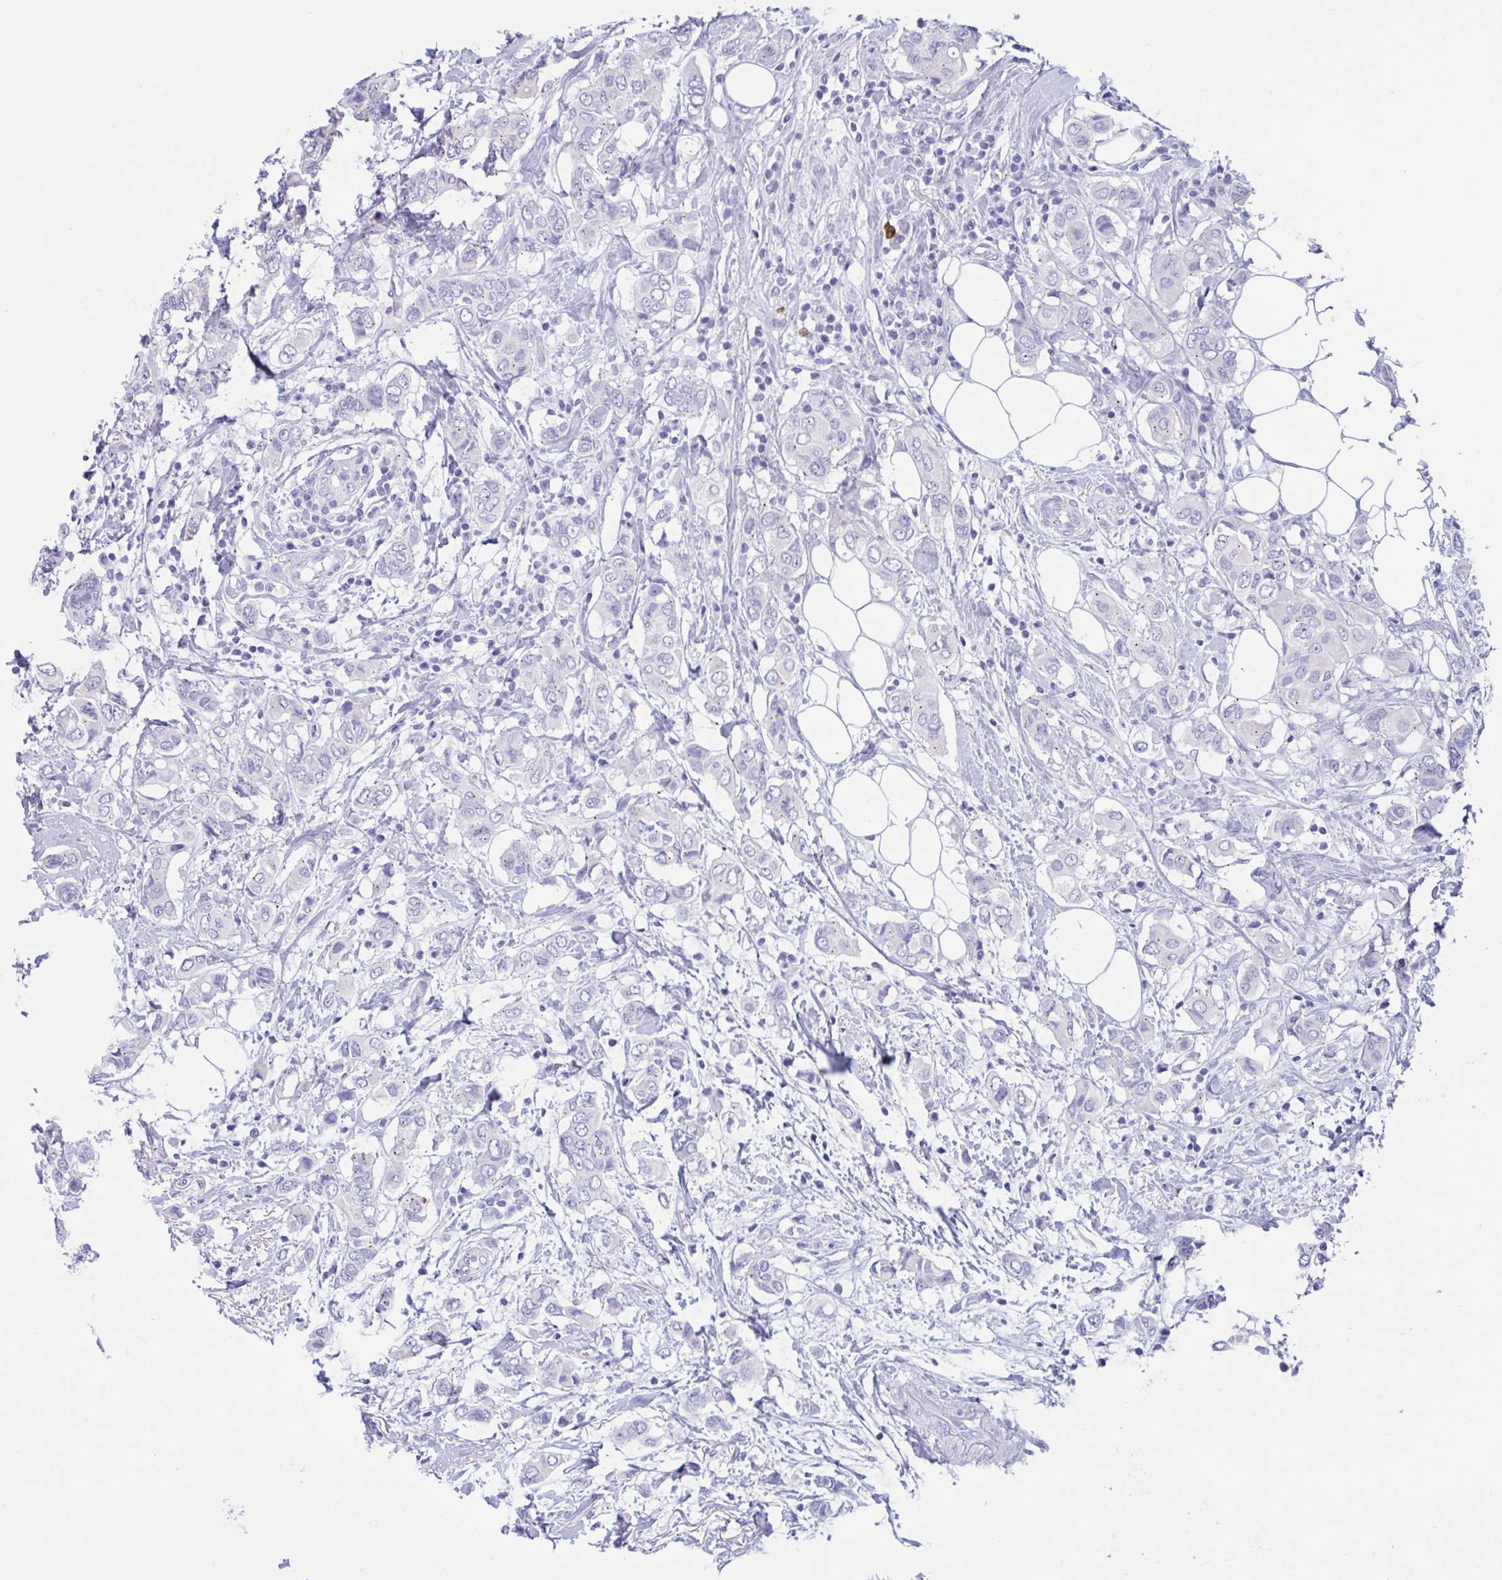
{"staining": {"intensity": "negative", "quantity": "none", "location": "none"}, "tissue": "breast cancer", "cell_type": "Tumor cells", "image_type": "cancer", "snomed": [{"axis": "morphology", "description": "Lobular carcinoma"}, {"axis": "topography", "description": "Breast"}], "caption": "Breast cancer (lobular carcinoma) stained for a protein using IHC displays no positivity tumor cells.", "gene": "RNASE3", "patient": {"sex": "female", "age": 51}}